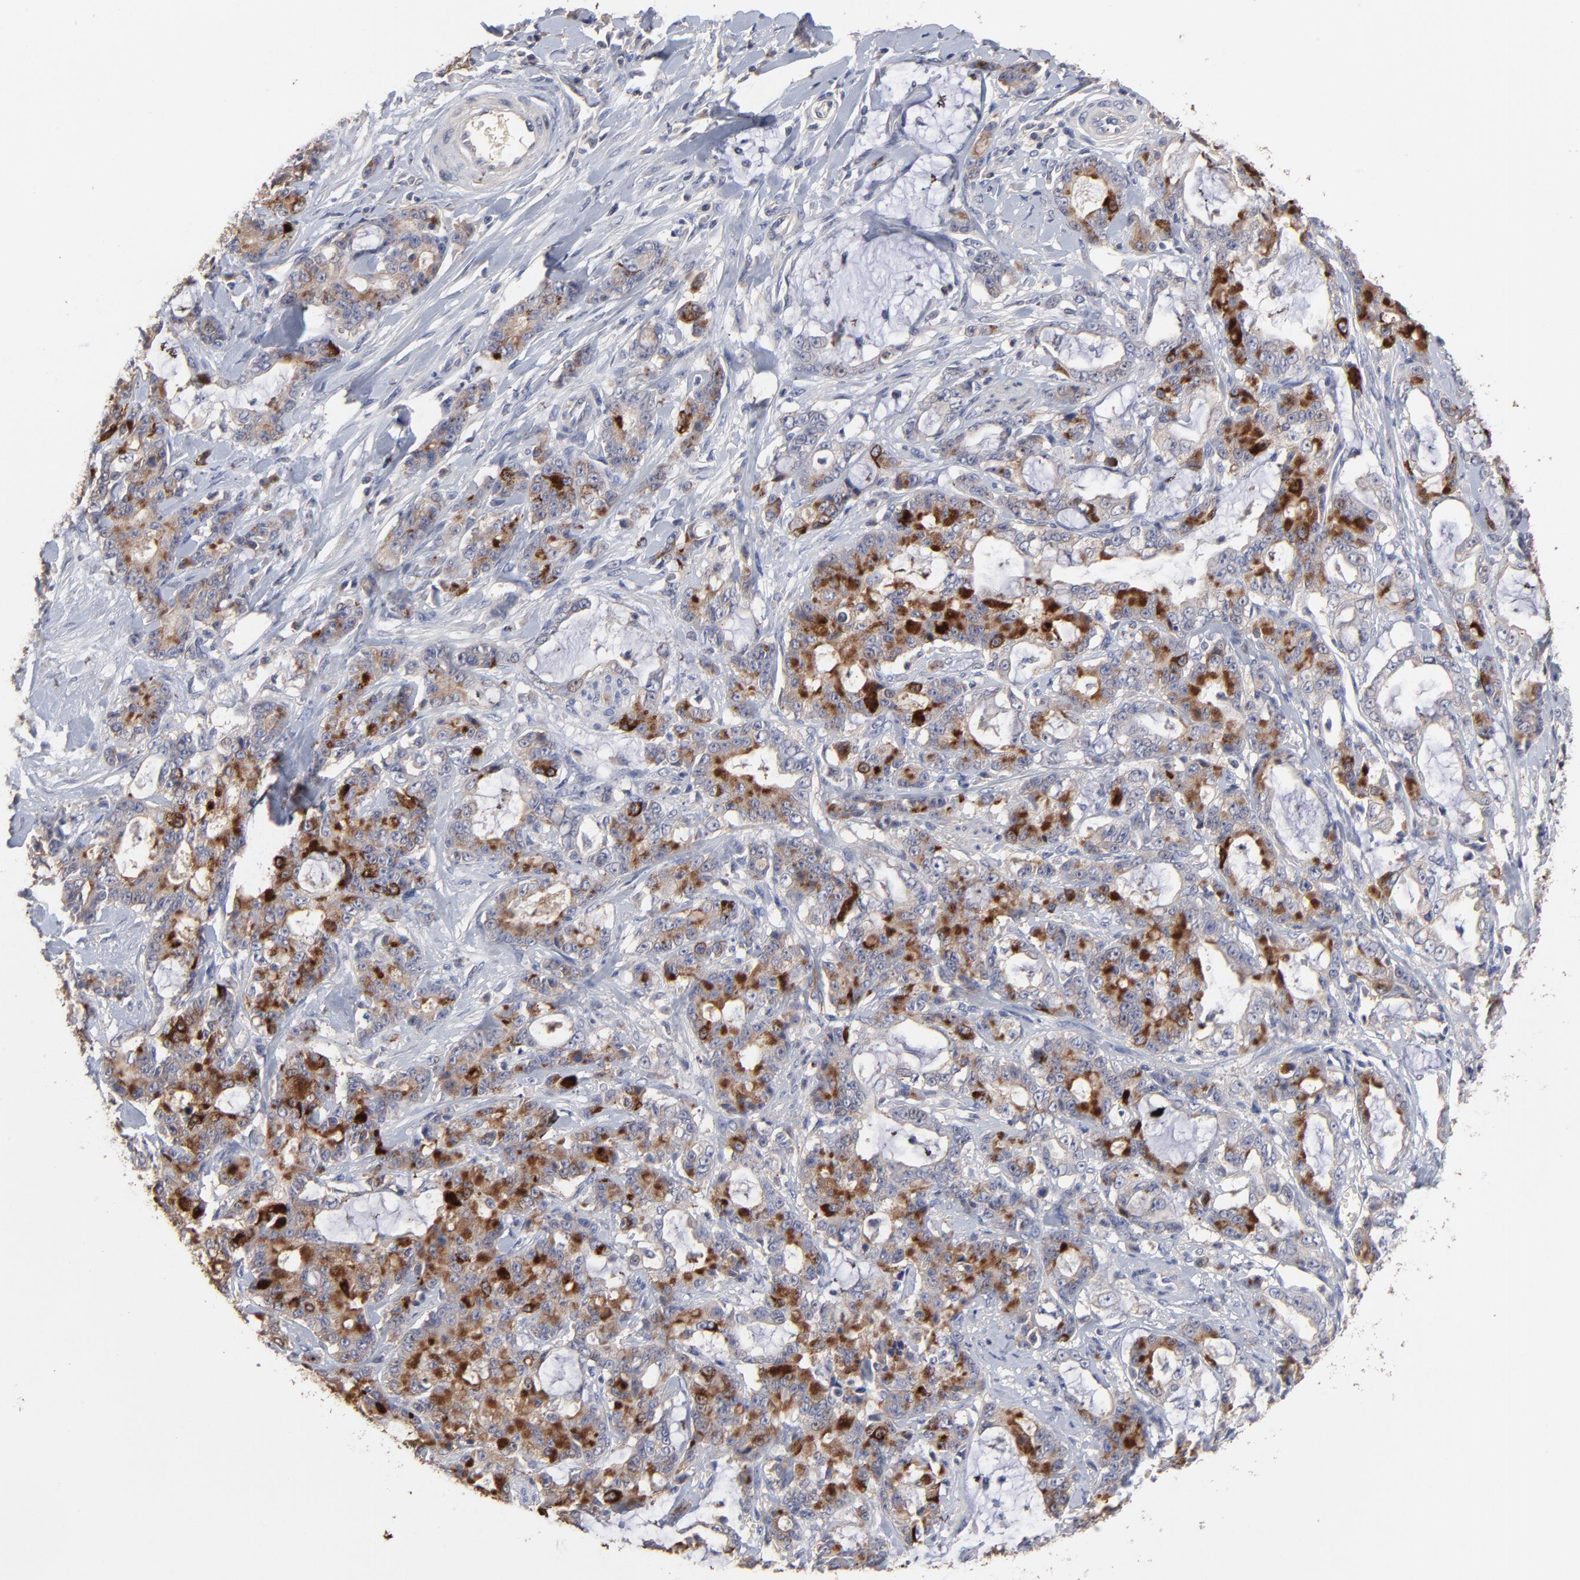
{"staining": {"intensity": "strong", "quantity": ">75%", "location": "cytoplasmic/membranous"}, "tissue": "pancreatic cancer", "cell_type": "Tumor cells", "image_type": "cancer", "snomed": [{"axis": "morphology", "description": "Adenocarcinoma, NOS"}, {"axis": "topography", "description": "Pancreas"}], "caption": "Brown immunohistochemical staining in pancreatic cancer displays strong cytoplasmic/membranous staining in about >75% of tumor cells. The protein is shown in brown color, while the nuclei are stained blue.", "gene": "TANGO2", "patient": {"sex": "female", "age": 73}}